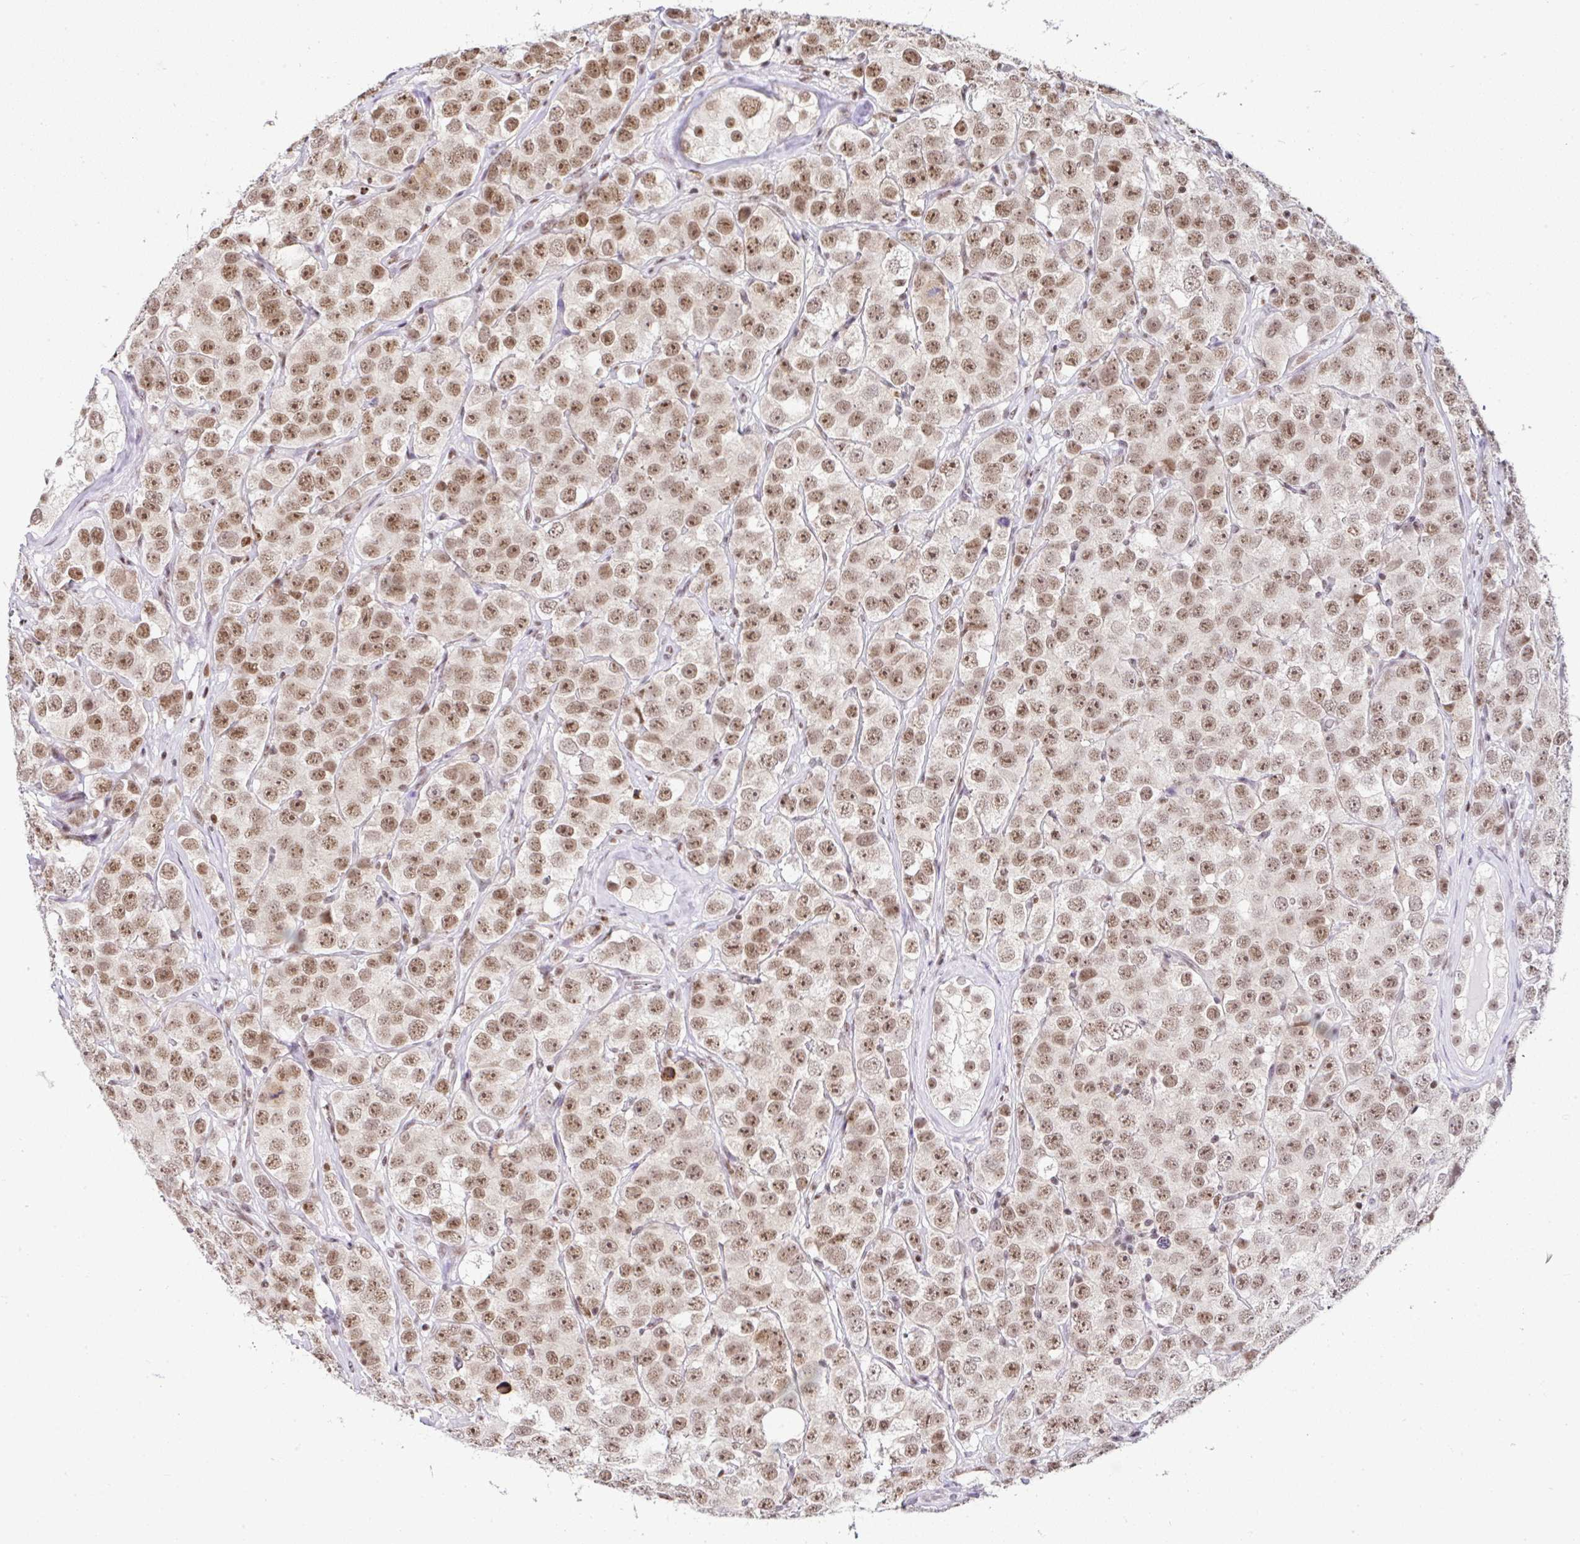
{"staining": {"intensity": "moderate", "quantity": ">75%", "location": "nuclear"}, "tissue": "testis cancer", "cell_type": "Tumor cells", "image_type": "cancer", "snomed": [{"axis": "morphology", "description": "Seminoma, NOS"}, {"axis": "topography", "description": "Testis"}], "caption": "Protein expression by IHC reveals moderate nuclear expression in approximately >75% of tumor cells in testis cancer.", "gene": "PTPN2", "patient": {"sex": "male", "age": 28}}